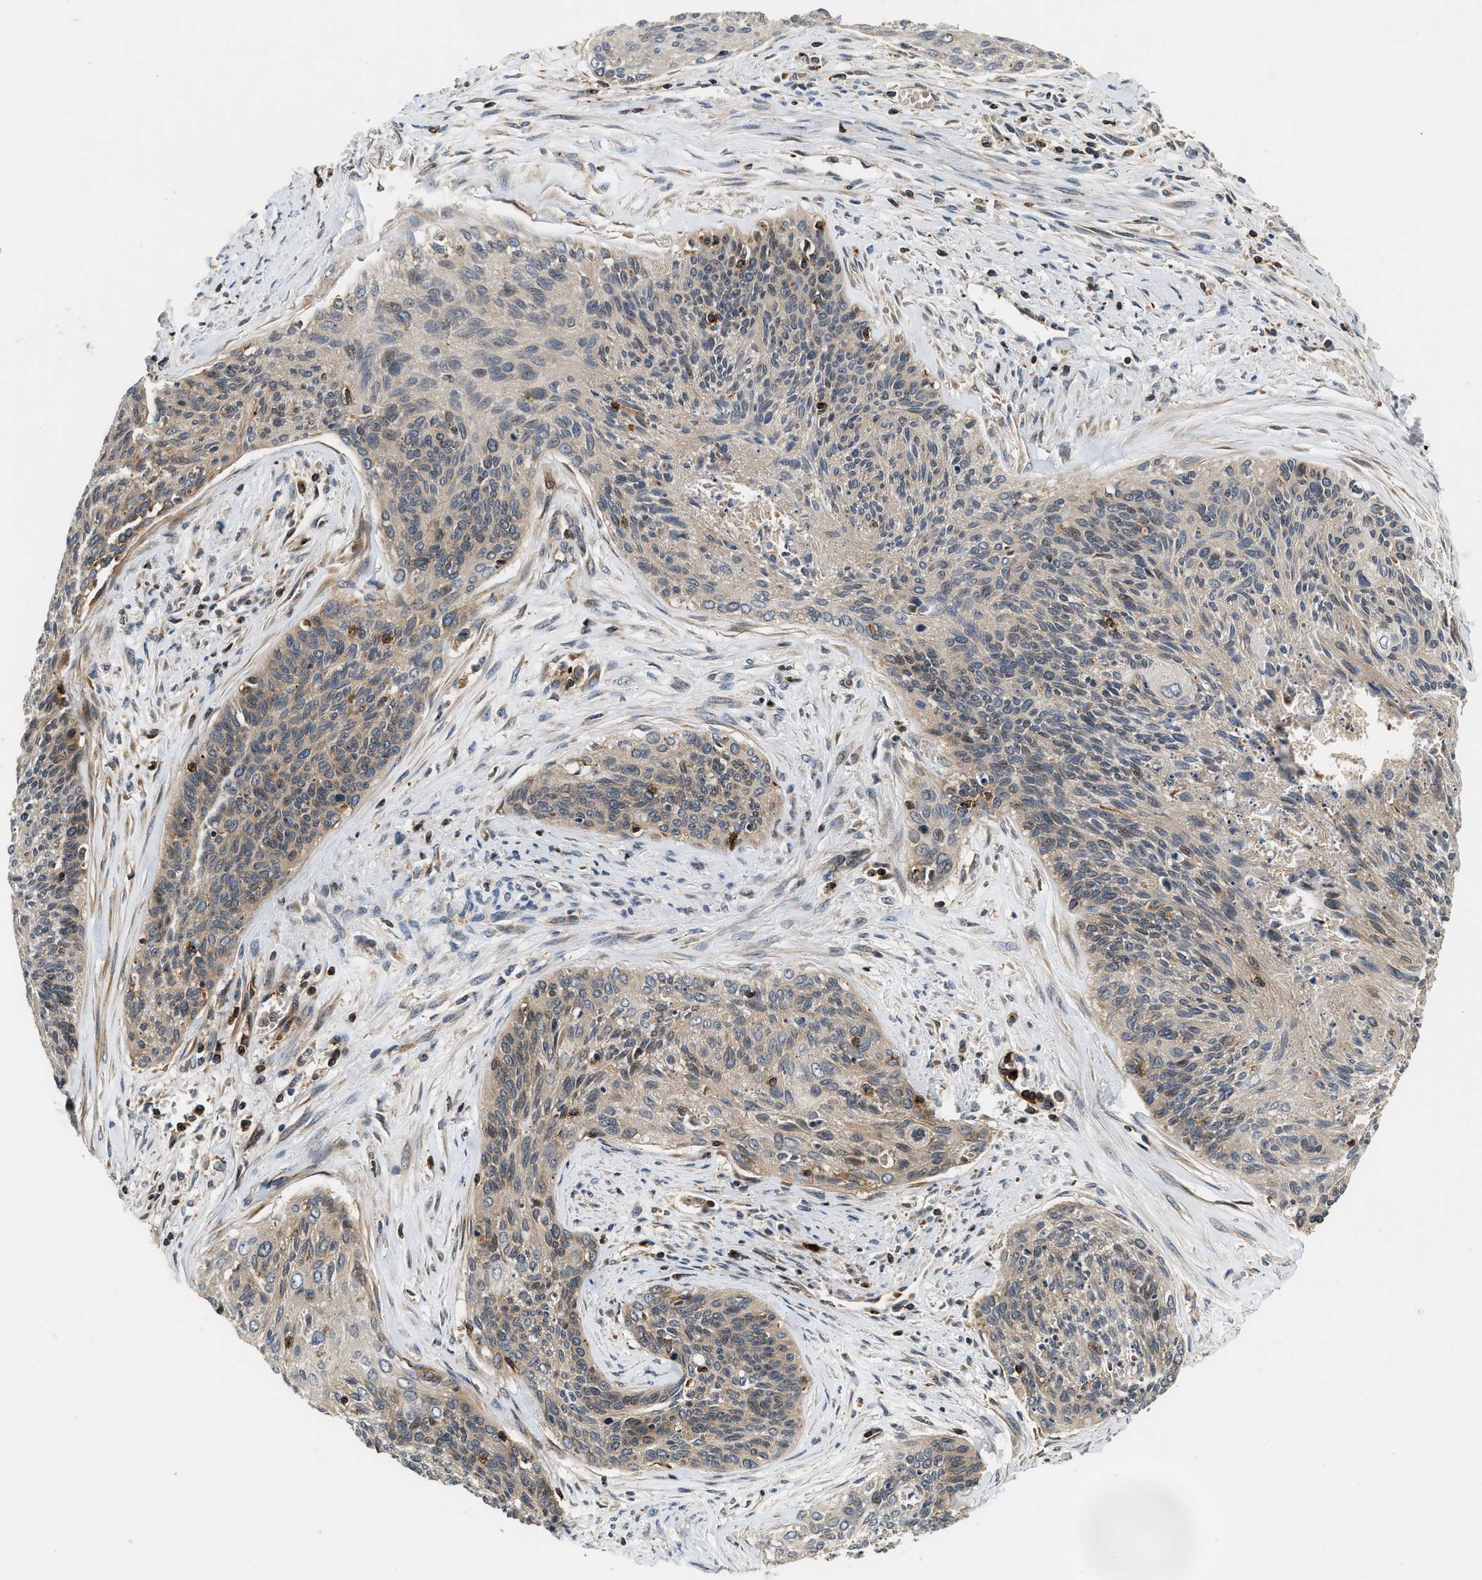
{"staining": {"intensity": "moderate", "quantity": "25%-75%", "location": "cytoplasmic/membranous,nuclear"}, "tissue": "cervical cancer", "cell_type": "Tumor cells", "image_type": "cancer", "snomed": [{"axis": "morphology", "description": "Squamous cell carcinoma, NOS"}, {"axis": "topography", "description": "Cervix"}], "caption": "Moderate cytoplasmic/membranous and nuclear positivity is present in about 25%-75% of tumor cells in cervical cancer.", "gene": "SNX5", "patient": {"sex": "female", "age": 55}}